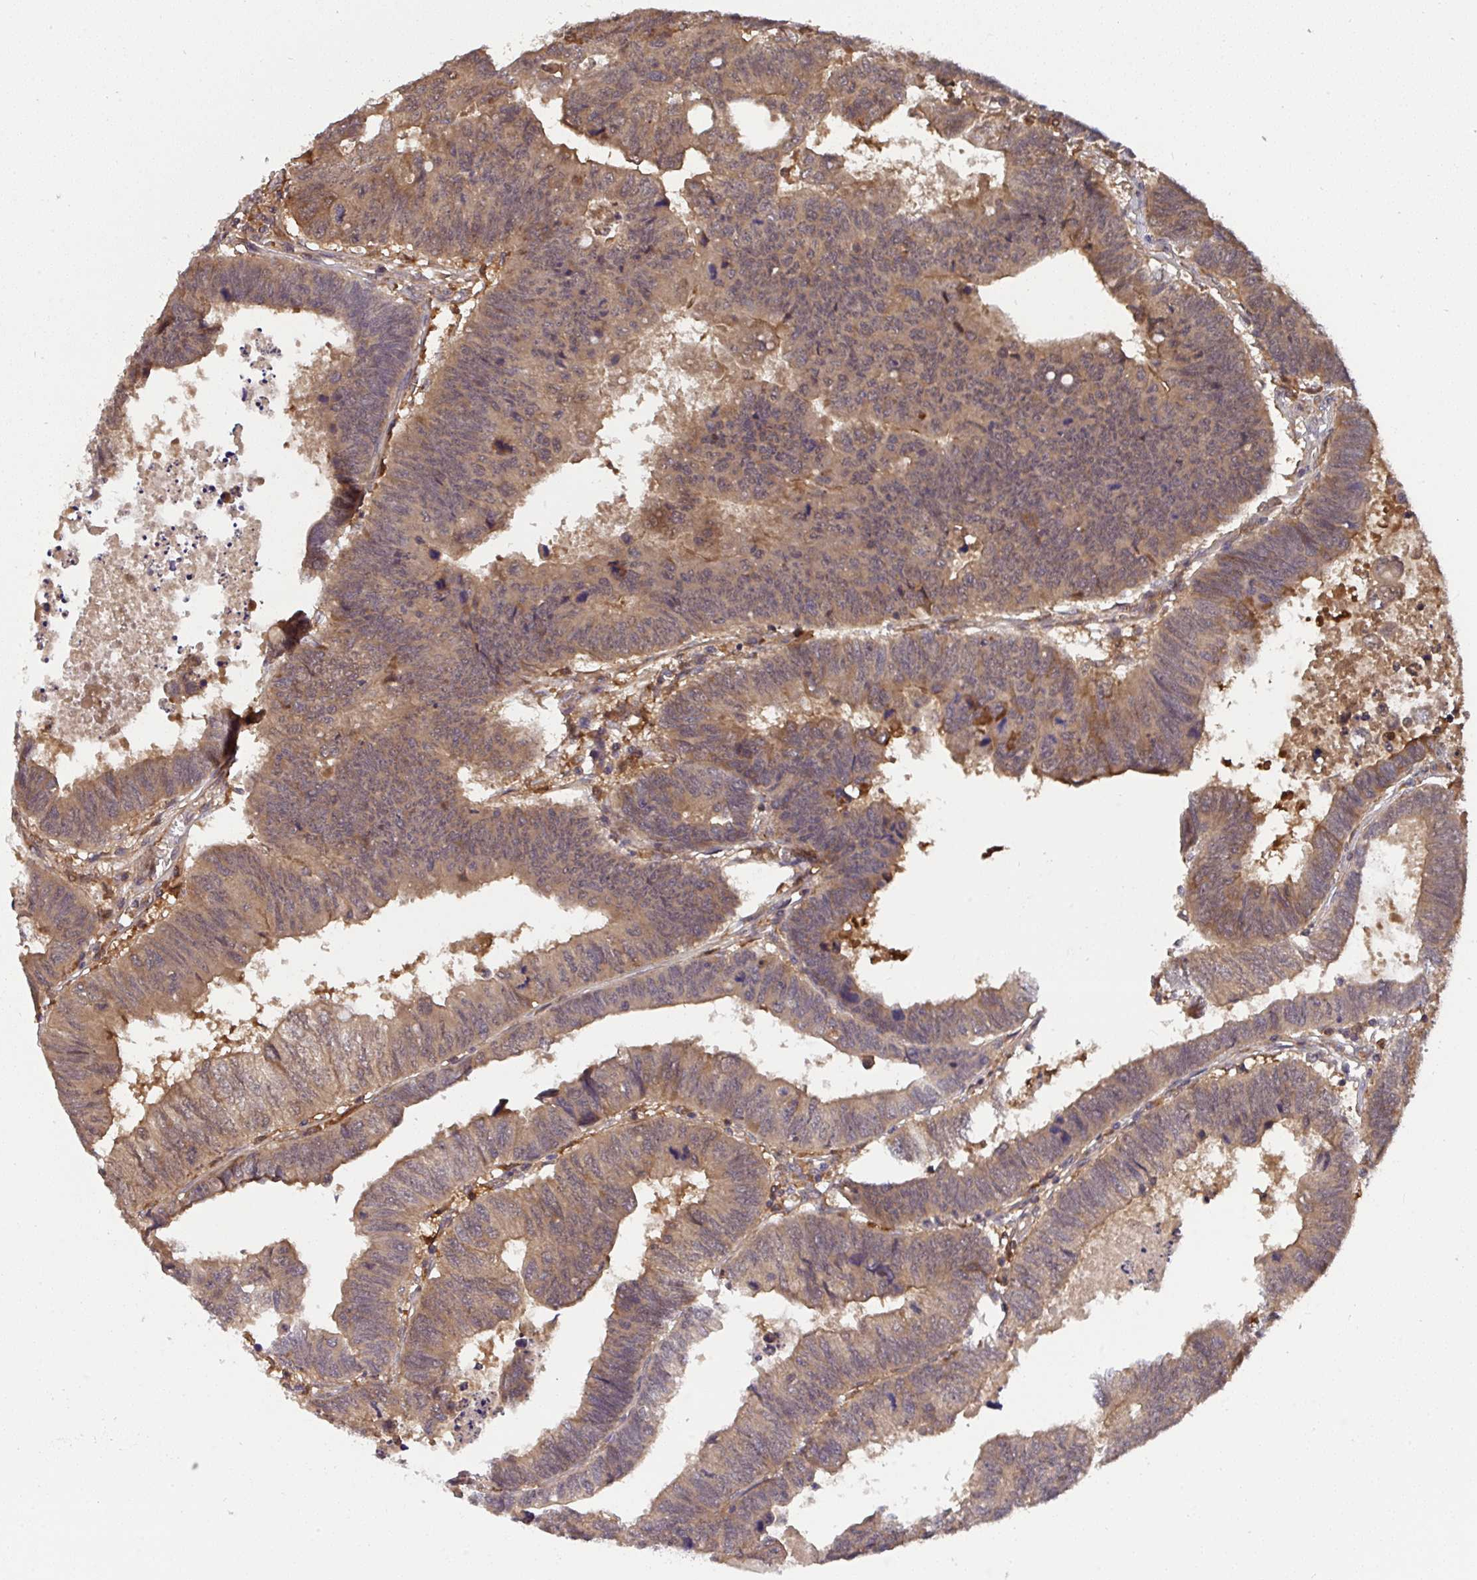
{"staining": {"intensity": "moderate", "quantity": ">75%", "location": "cytoplasmic/membranous,nuclear"}, "tissue": "colorectal cancer", "cell_type": "Tumor cells", "image_type": "cancer", "snomed": [{"axis": "morphology", "description": "Adenocarcinoma, NOS"}, {"axis": "topography", "description": "Colon"}], "caption": "Tumor cells demonstrate medium levels of moderate cytoplasmic/membranous and nuclear staining in about >75% of cells in human adenocarcinoma (colorectal).", "gene": "TIGAR", "patient": {"sex": "male", "age": 62}}